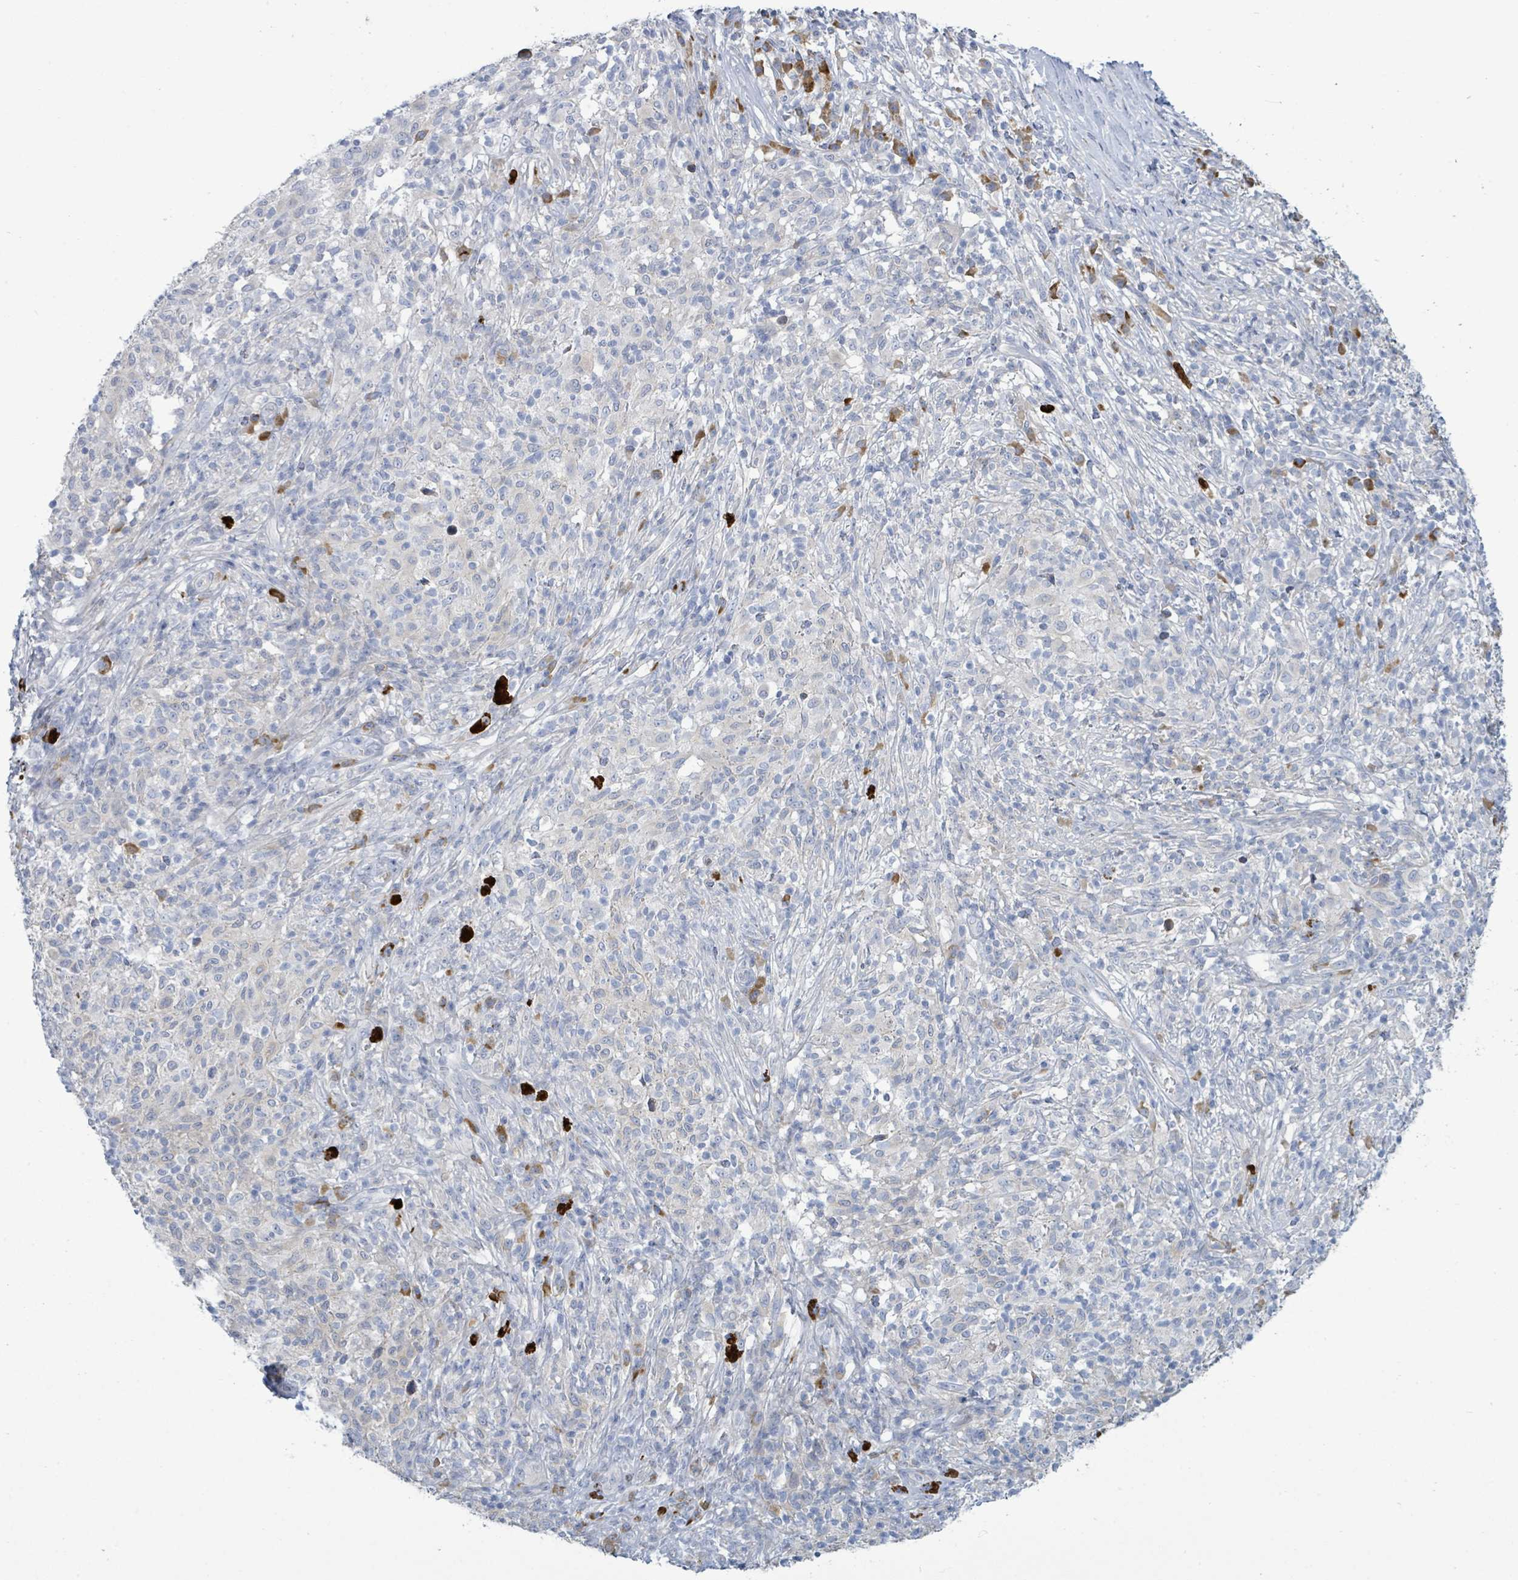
{"staining": {"intensity": "negative", "quantity": "none", "location": "none"}, "tissue": "melanoma", "cell_type": "Tumor cells", "image_type": "cancer", "snomed": [{"axis": "morphology", "description": "Malignant melanoma, NOS"}, {"axis": "topography", "description": "Skin"}], "caption": "This is an immunohistochemistry histopathology image of human melanoma. There is no expression in tumor cells.", "gene": "SIRPB1", "patient": {"sex": "male", "age": 66}}